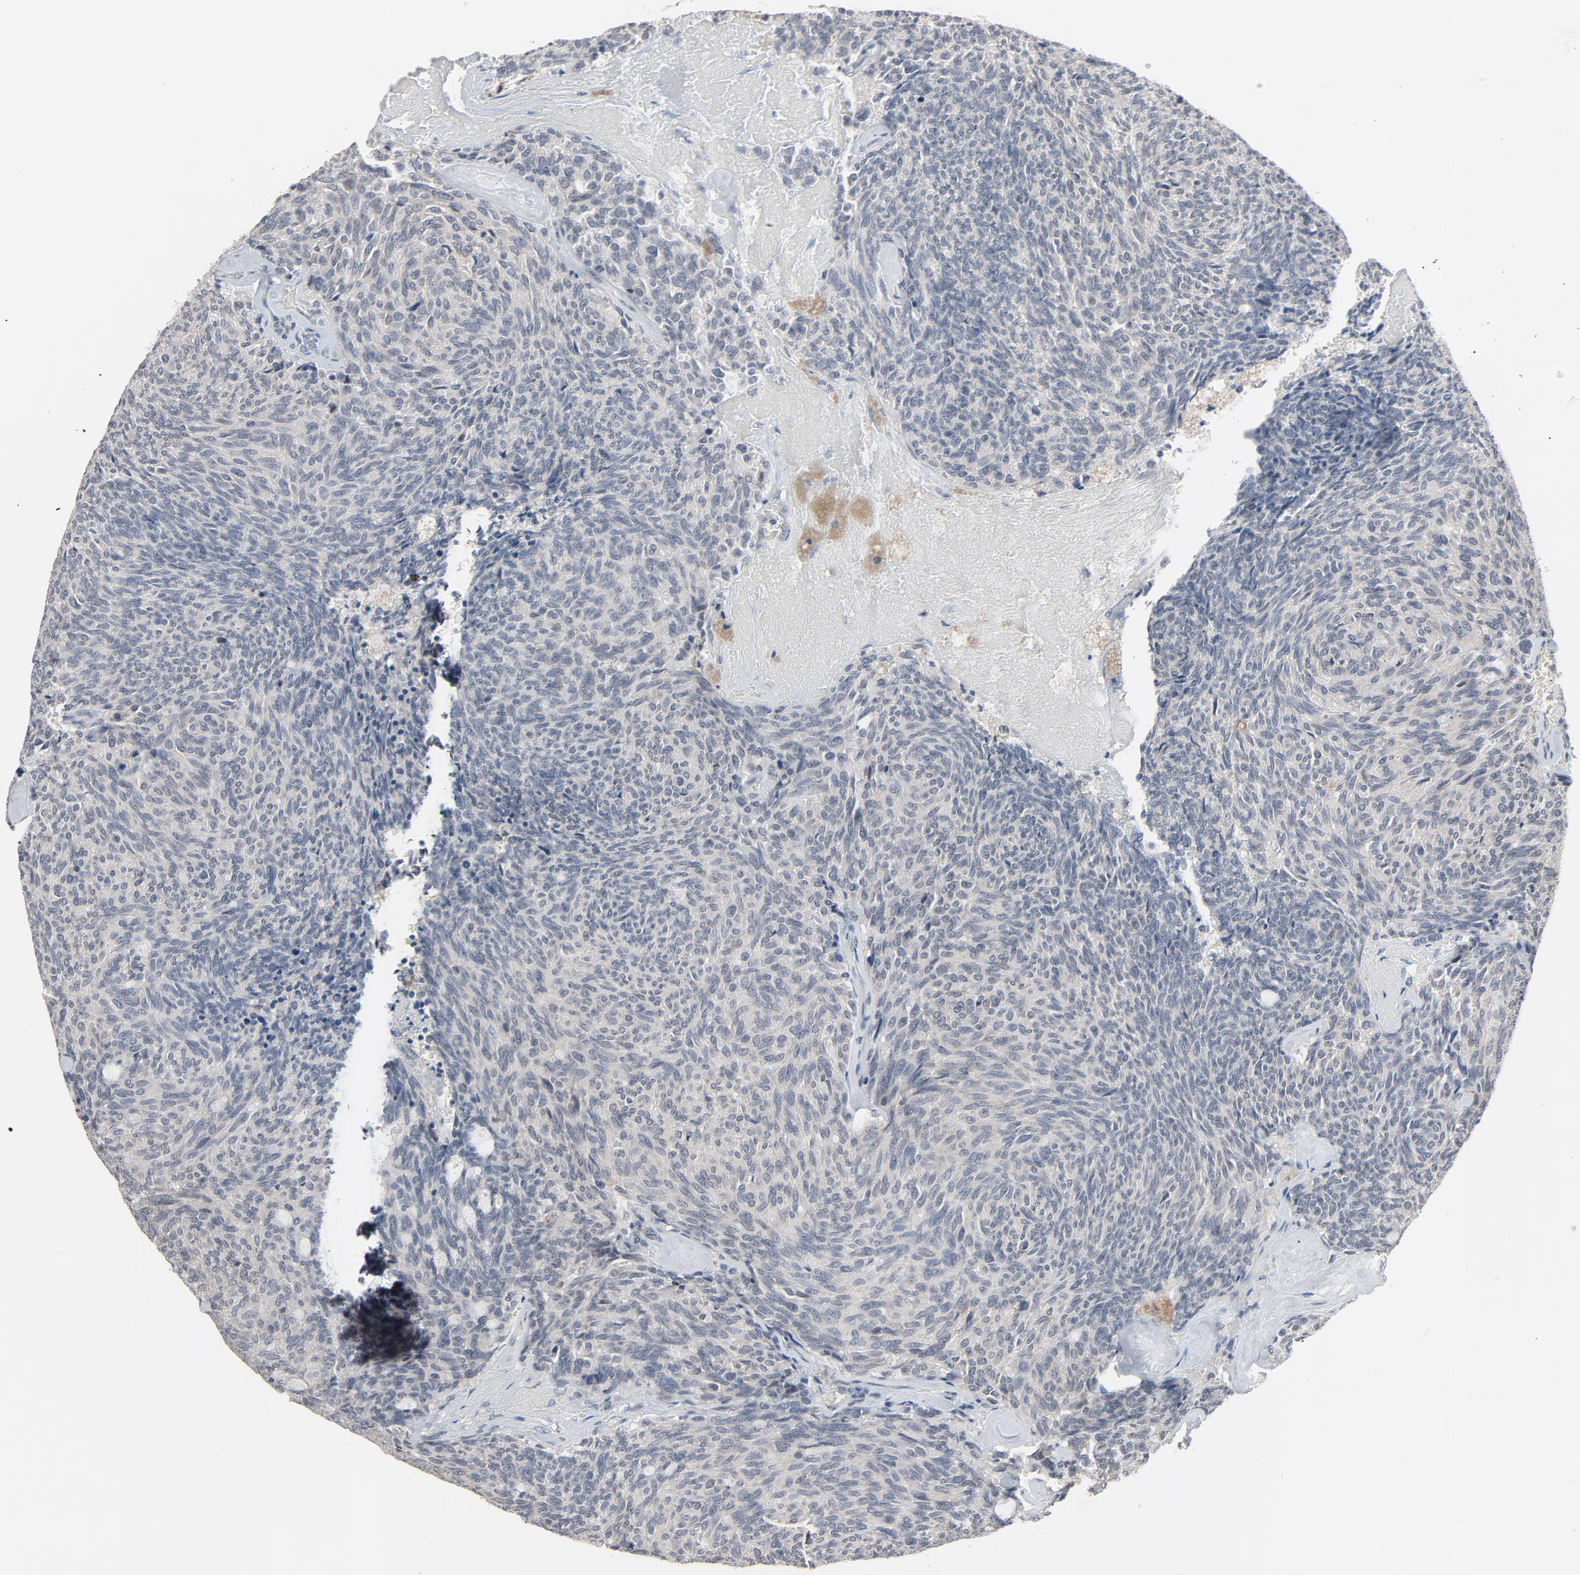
{"staining": {"intensity": "negative", "quantity": "none", "location": "none"}, "tissue": "carcinoid", "cell_type": "Tumor cells", "image_type": "cancer", "snomed": [{"axis": "morphology", "description": "Carcinoid, malignant, NOS"}, {"axis": "topography", "description": "Pancreas"}], "caption": "Human malignant carcinoid stained for a protein using IHC reveals no expression in tumor cells.", "gene": "MT3", "patient": {"sex": "female", "age": 54}}